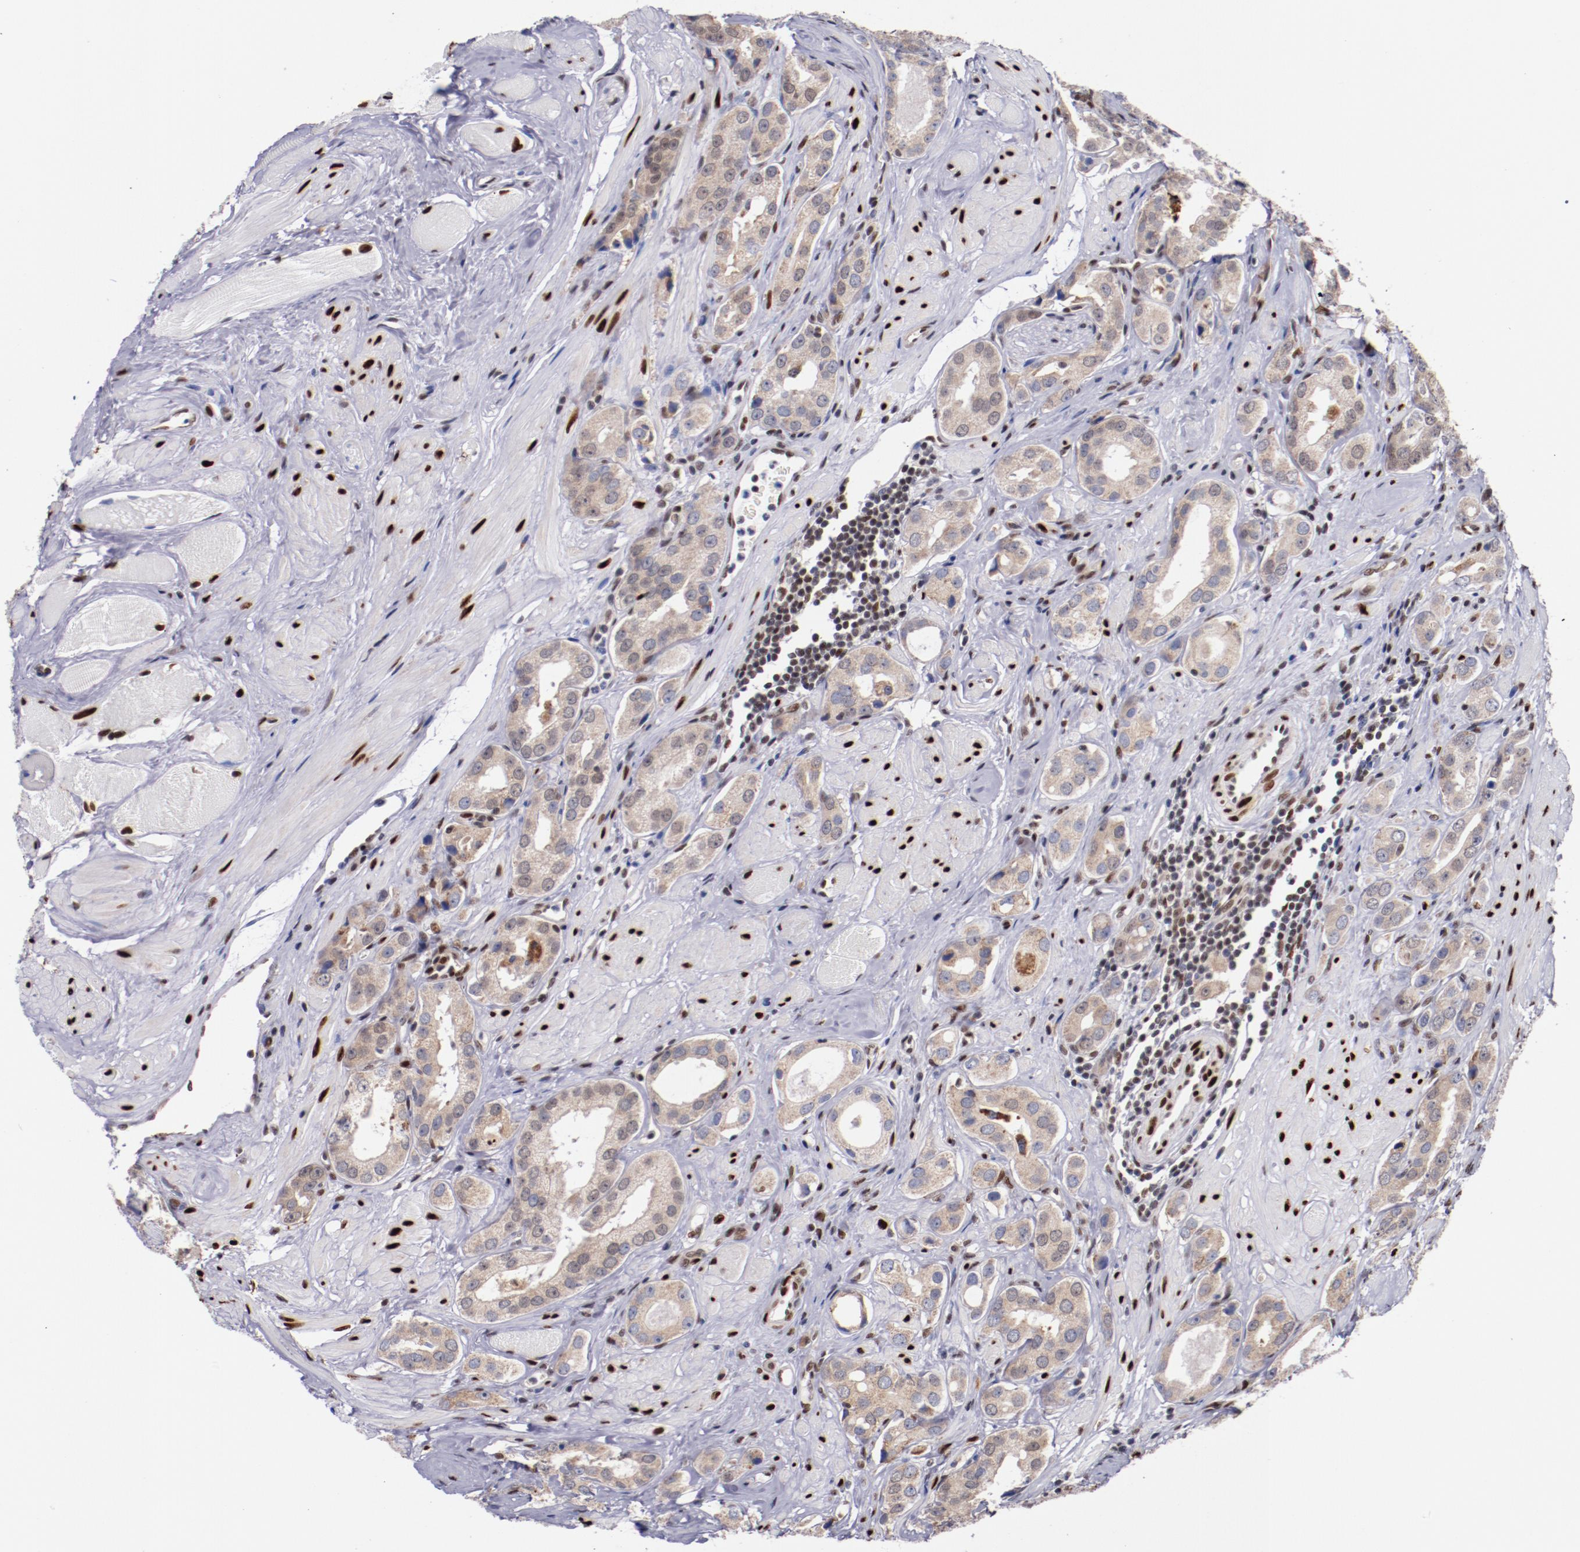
{"staining": {"intensity": "weak", "quantity": ">75%", "location": "cytoplasmic/membranous"}, "tissue": "prostate cancer", "cell_type": "Tumor cells", "image_type": "cancer", "snomed": [{"axis": "morphology", "description": "Adenocarcinoma, Medium grade"}, {"axis": "topography", "description": "Prostate"}], "caption": "Immunohistochemistry (DAB (3,3'-diaminobenzidine)) staining of human medium-grade adenocarcinoma (prostate) demonstrates weak cytoplasmic/membranous protein expression in approximately >75% of tumor cells.", "gene": "SRF", "patient": {"sex": "male", "age": 53}}